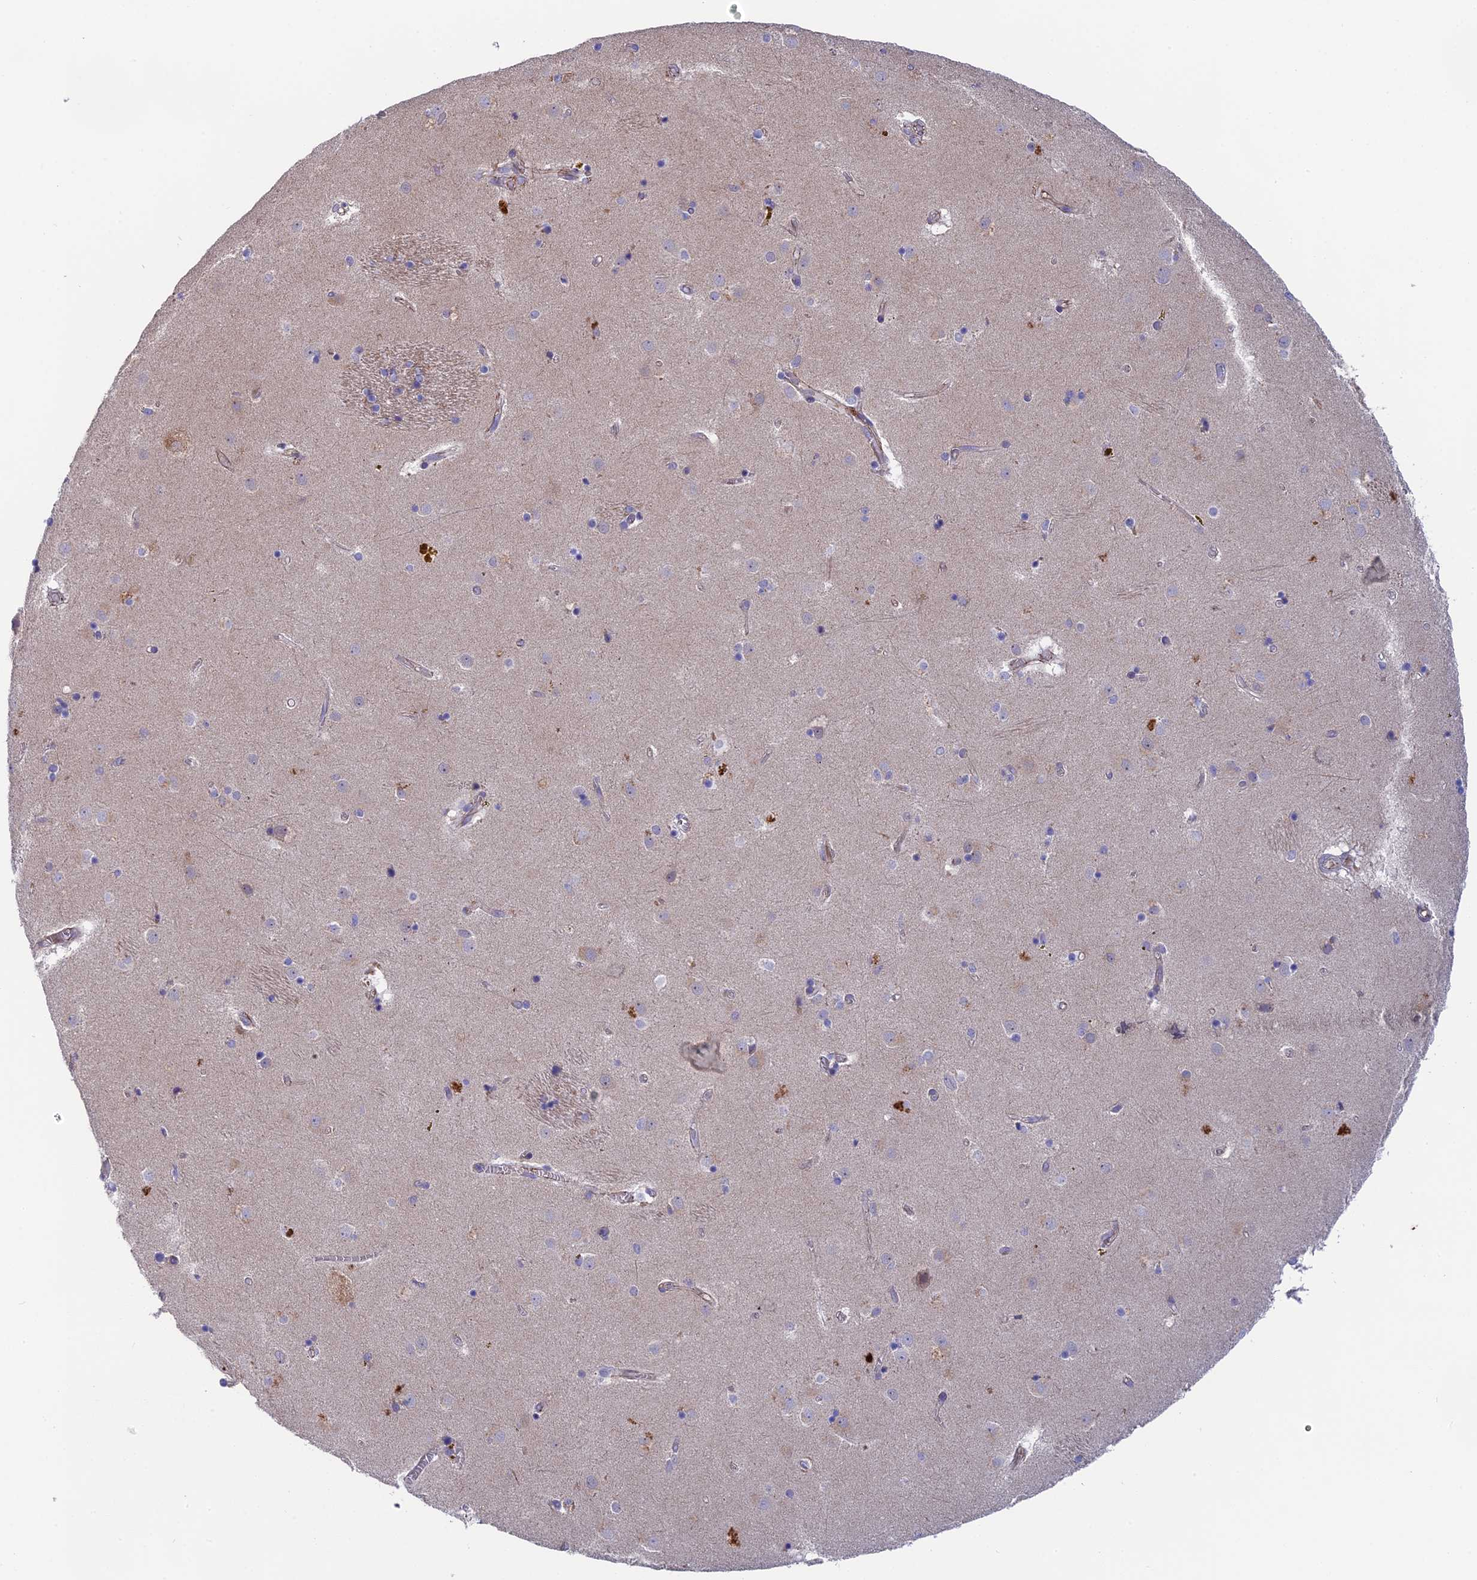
{"staining": {"intensity": "negative", "quantity": "none", "location": "none"}, "tissue": "caudate", "cell_type": "Glial cells", "image_type": "normal", "snomed": [{"axis": "morphology", "description": "Normal tissue, NOS"}, {"axis": "topography", "description": "Lateral ventricle wall"}], "caption": "IHC micrograph of normal caudate: caudate stained with DAB exhibits no significant protein staining in glial cells. (DAB IHC visualized using brightfield microscopy, high magnification).", "gene": "TENT4B", "patient": {"sex": "male", "age": 70}}